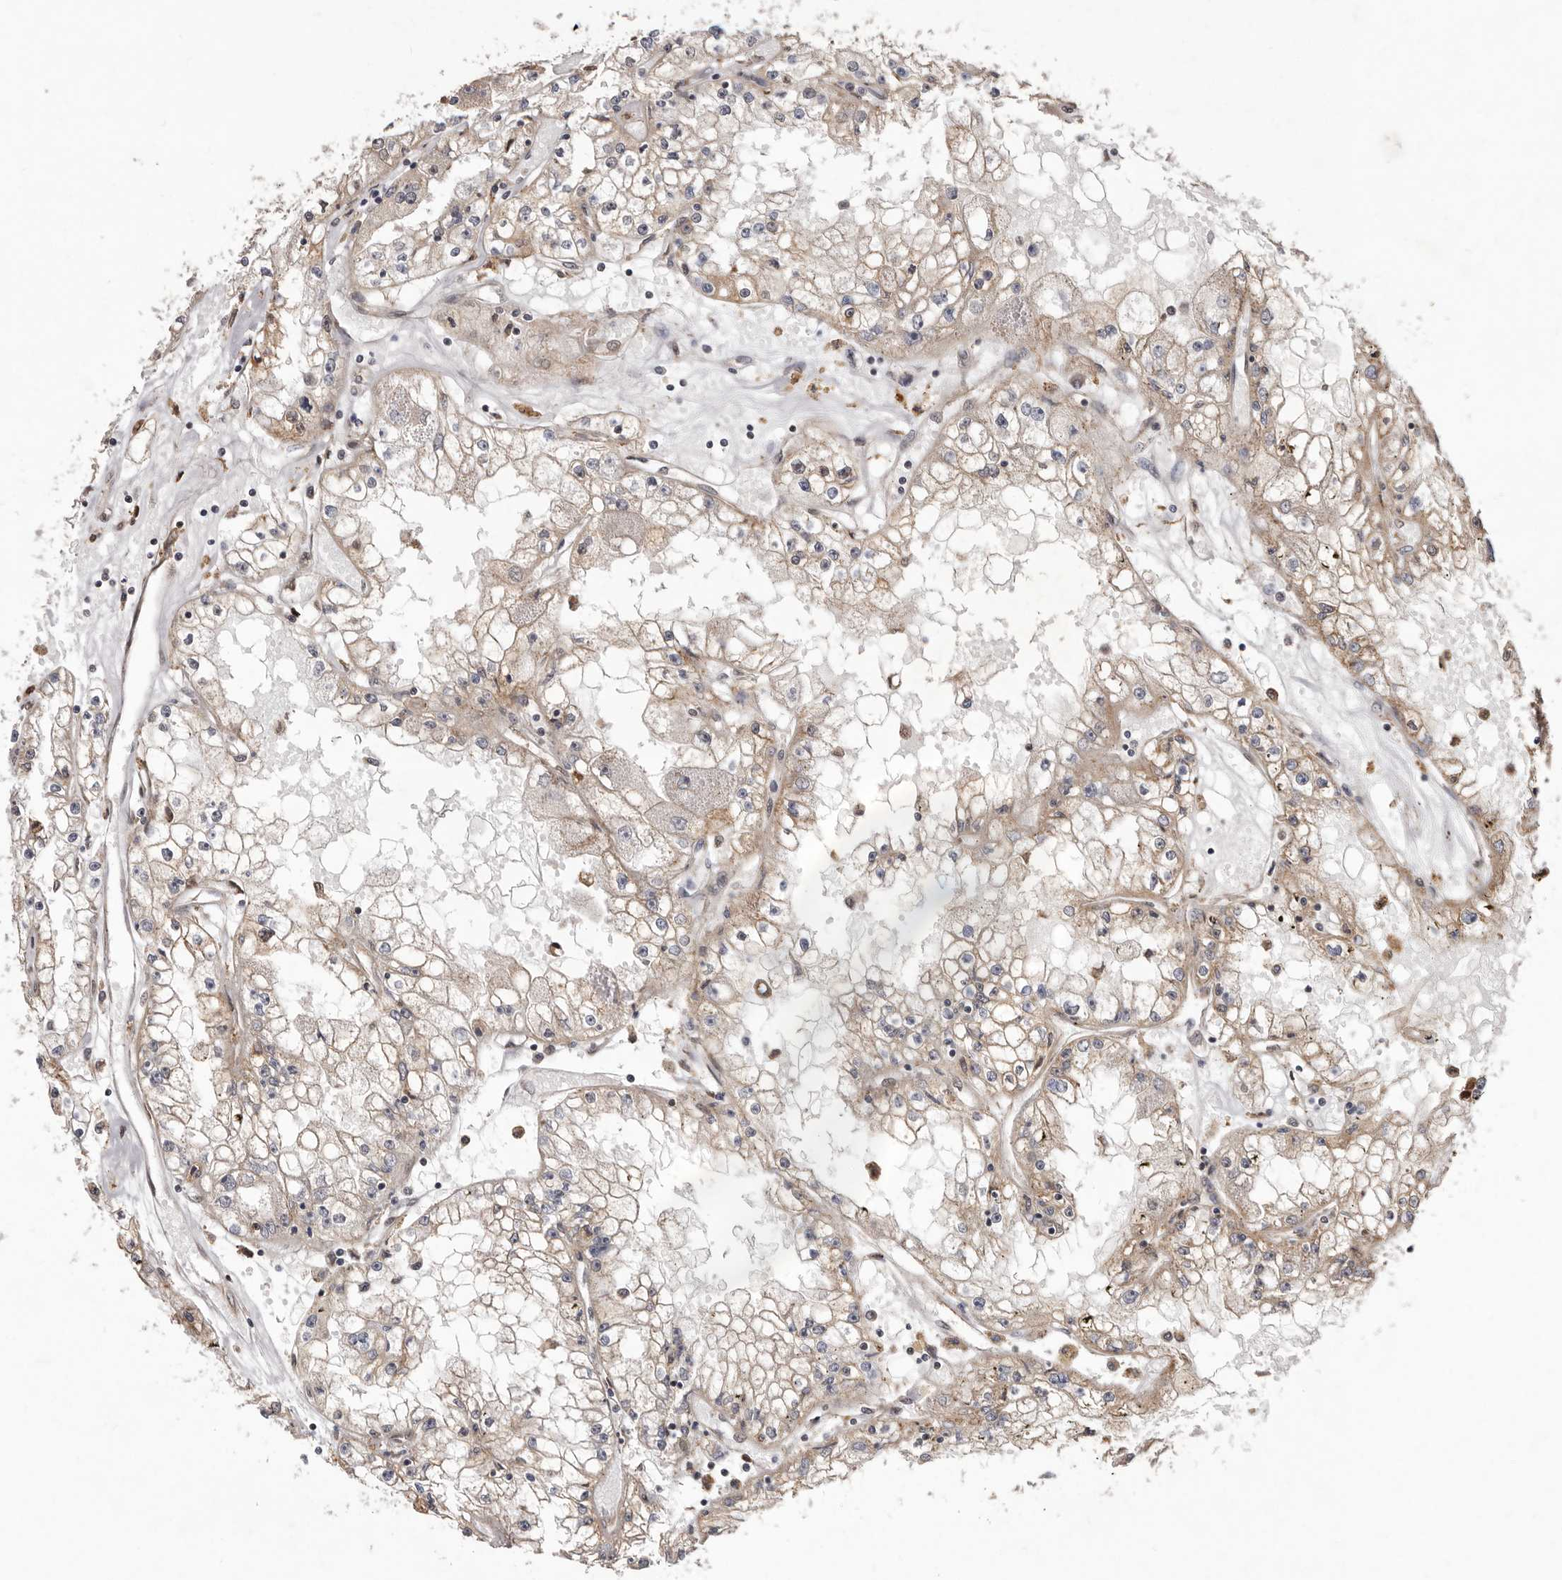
{"staining": {"intensity": "weak", "quantity": "25%-75%", "location": "cytoplasmic/membranous"}, "tissue": "renal cancer", "cell_type": "Tumor cells", "image_type": "cancer", "snomed": [{"axis": "morphology", "description": "Adenocarcinoma, NOS"}, {"axis": "topography", "description": "Kidney"}], "caption": "High-magnification brightfield microscopy of renal cancer (adenocarcinoma) stained with DAB (brown) and counterstained with hematoxylin (blue). tumor cells exhibit weak cytoplasmic/membranous expression is identified in about25%-75% of cells.", "gene": "RRM2B", "patient": {"sex": "male", "age": 56}}